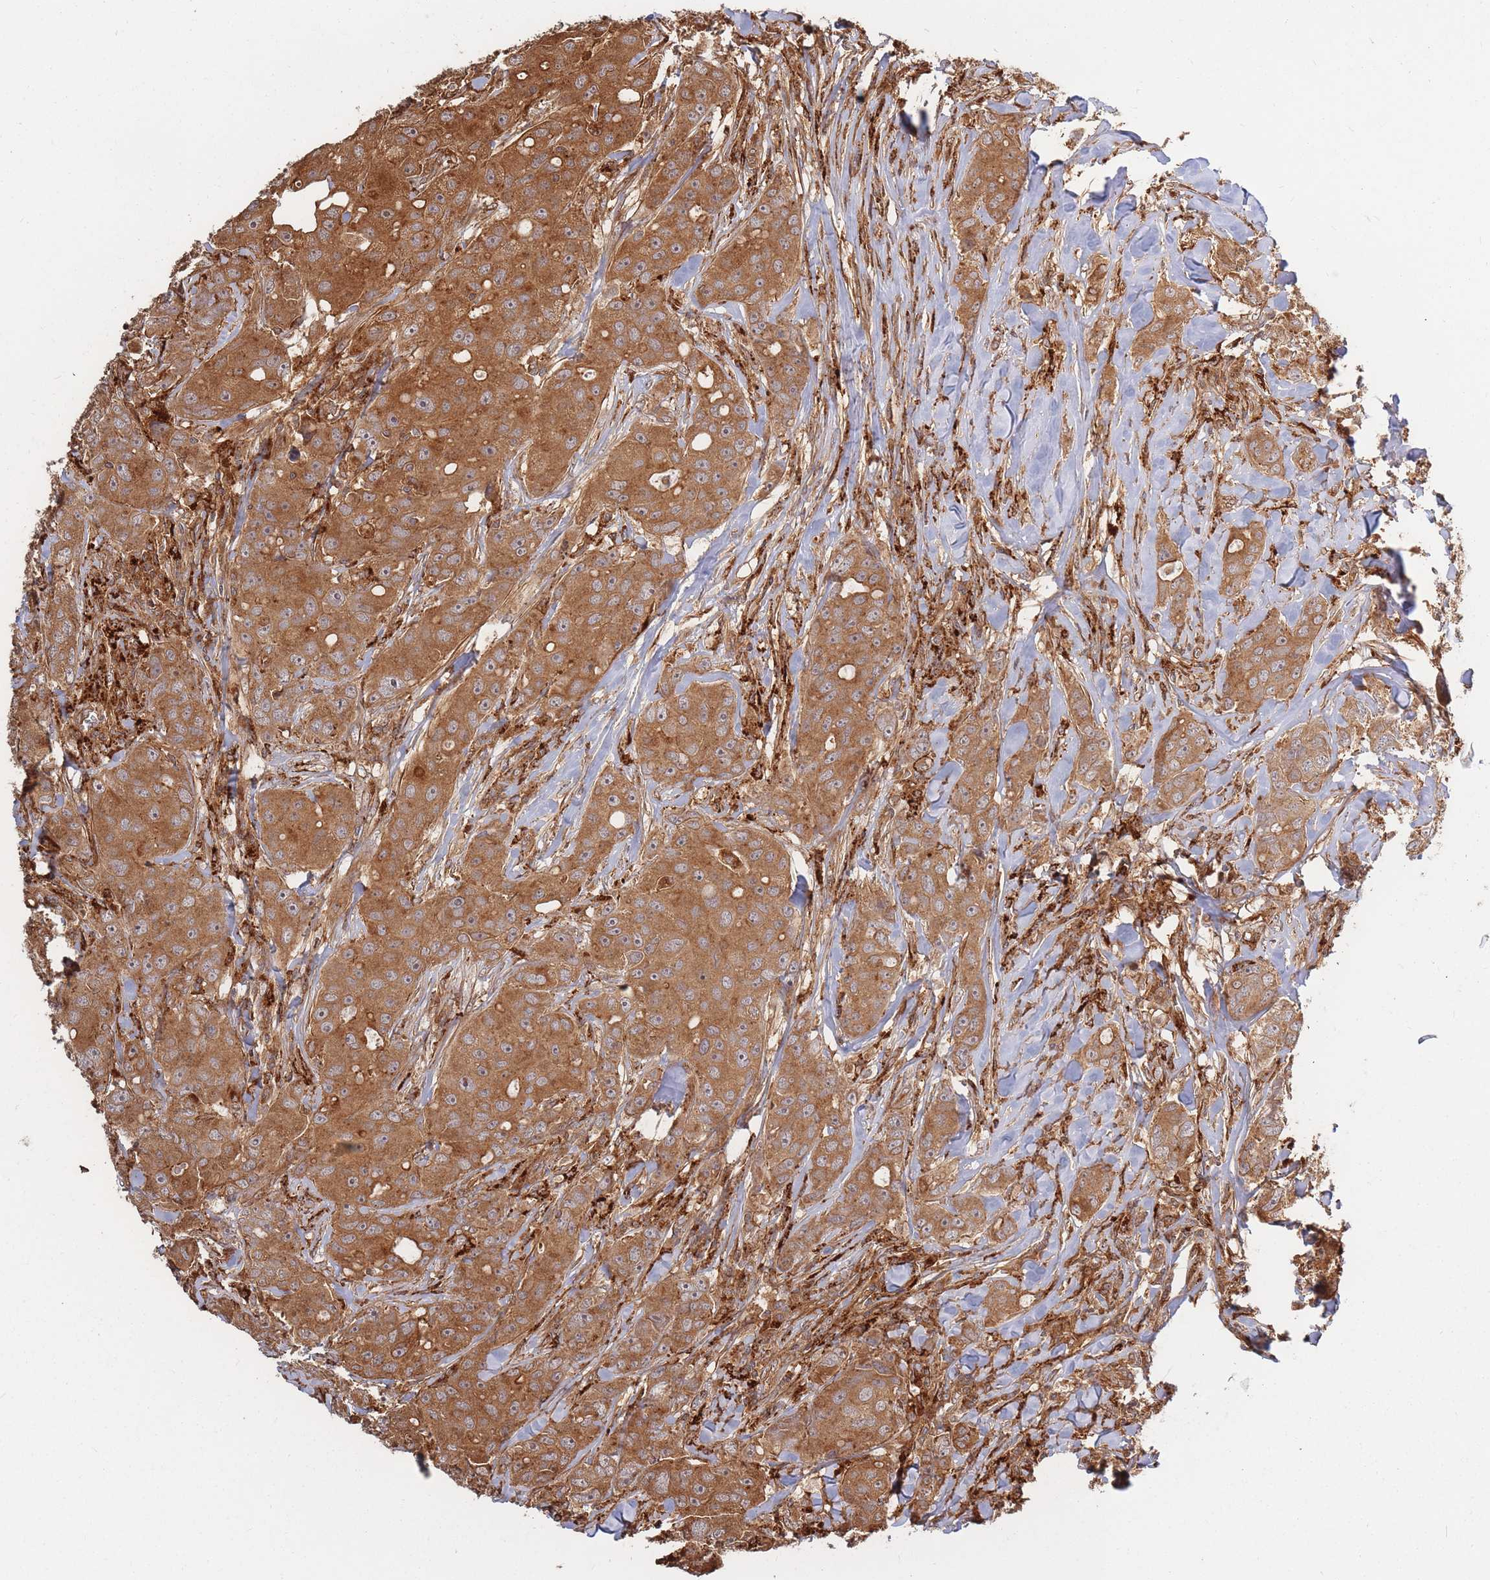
{"staining": {"intensity": "moderate", "quantity": ">75%", "location": "cytoplasmic/membranous"}, "tissue": "breast cancer", "cell_type": "Tumor cells", "image_type": "cancer", "snomed": [{"axis": "morphology", "description": "Duct carcinoma"}, {"axis": "topography", "description": "Breast"}], "caption": "Protein staining reveals moderate cytoplasmic/membranous positivity in about >75% of tumor cells in breast cancer (invasive ductal carcinoma). (brown staining indicates protein expression, while blue staining denotes nuclei).", "gene": "RASSF2", "patient": {"sex": "female", "age": 43}}